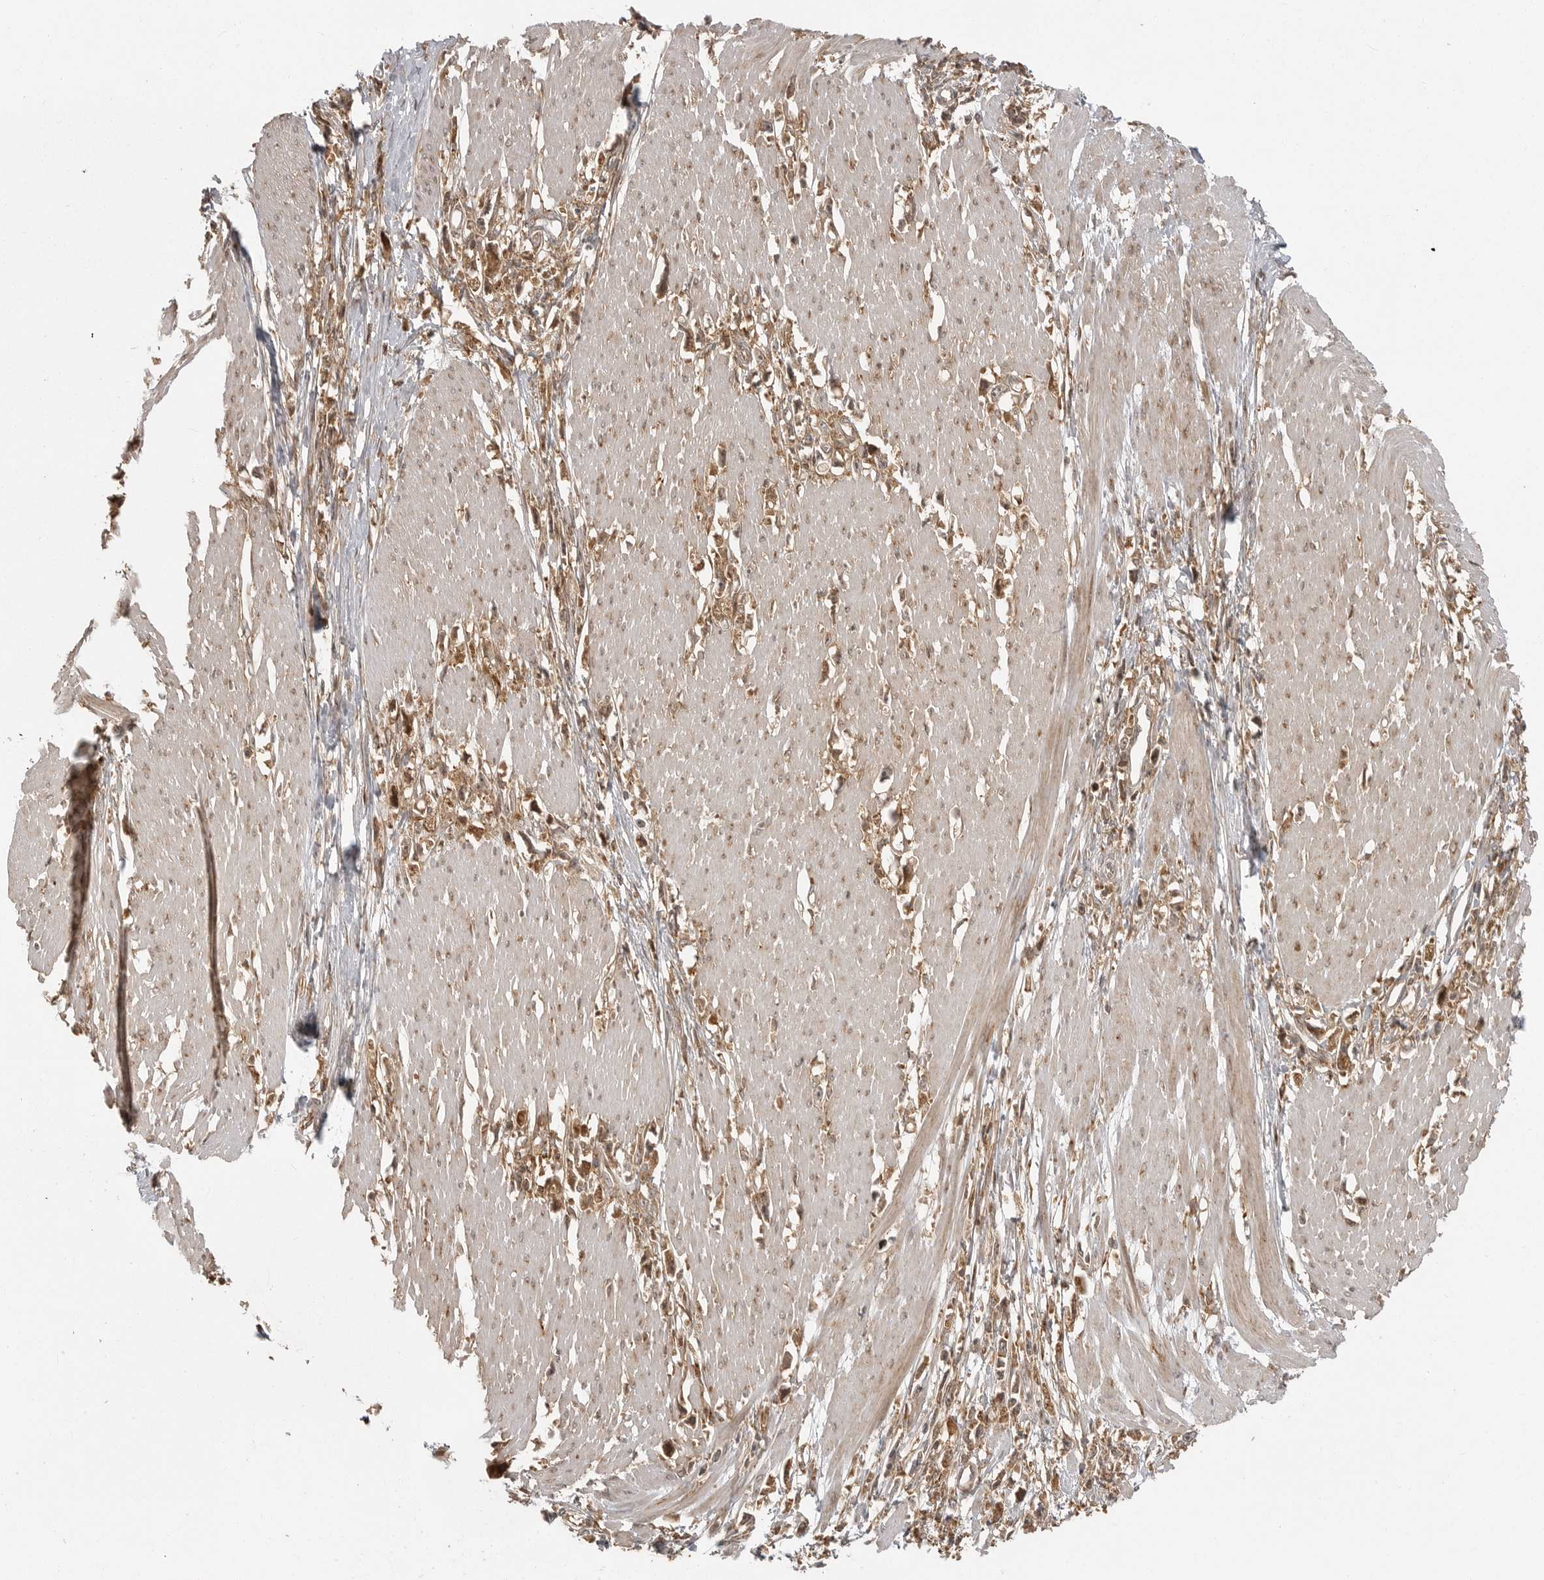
{"staining": {"intensity": "moderate", "quantity": ">75%", "location": "cytoplasmic/membranous"}, "tissue": "stomach cancer", "cell_type": "Tumor cells", "image_type": "cancer", "snomed": [{"axis": "morphology", "description": "Adenocarcinoma, NOS"}, {"axis": "topography", "description": "Stomach"}], "caption": "IHC (DAB) staining of adenocarcinoma (stomach) displays moderate cytoplasmic/membranous protein positivity in about >75% of tumor cells. (brown staining indicates protein expression, while blue staining denotes nuclei).", "gene": "FAT3", "patient": {"sex": "female", "age": 59}}